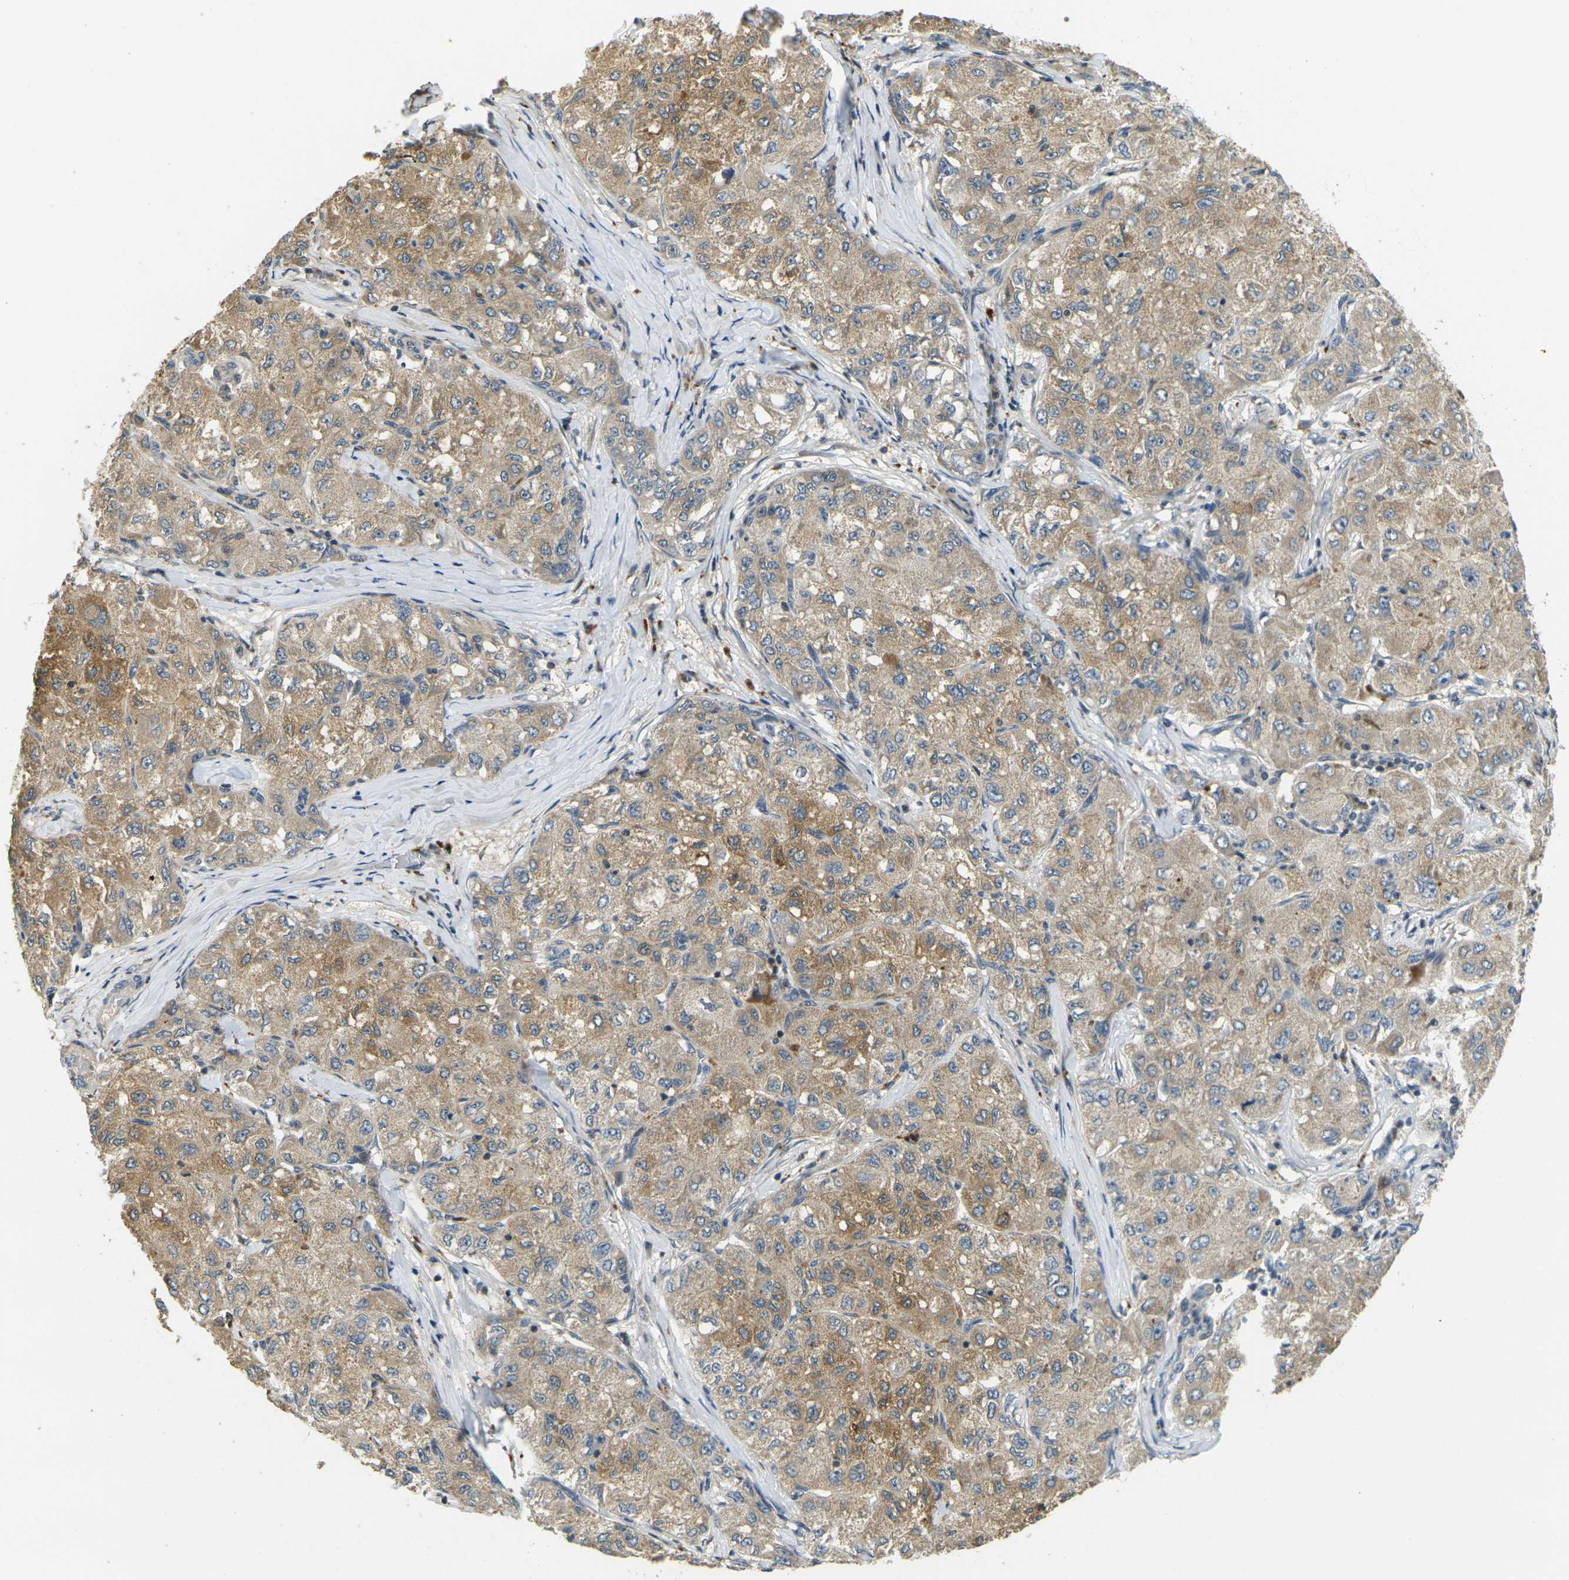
{"staining": {"intensity": "moderate", "quantity": ">75%", "location": "cytoplasmic/membranous"}, "tissue": "liver cancer", "cell_type": "Tumor cells", "image_type": "cancer", "snomed": [{"axis": "morphology", "description": "Carcinoma, Hepatocellular, NOS"}, {"axis": "topography", "description": "Liver"}], "caption": "Immunohistochemistry (DAB) staining of human liver hepatocellular carcinoma demonstrates moderate cytoplasmic/membranous protein positivity in approximately >75% of tumor cells. (Brightfield microscopy of DAB IHC at high magnification).", "gene": "KLHL8", "patient": {"sex": "male", "age": 80}}